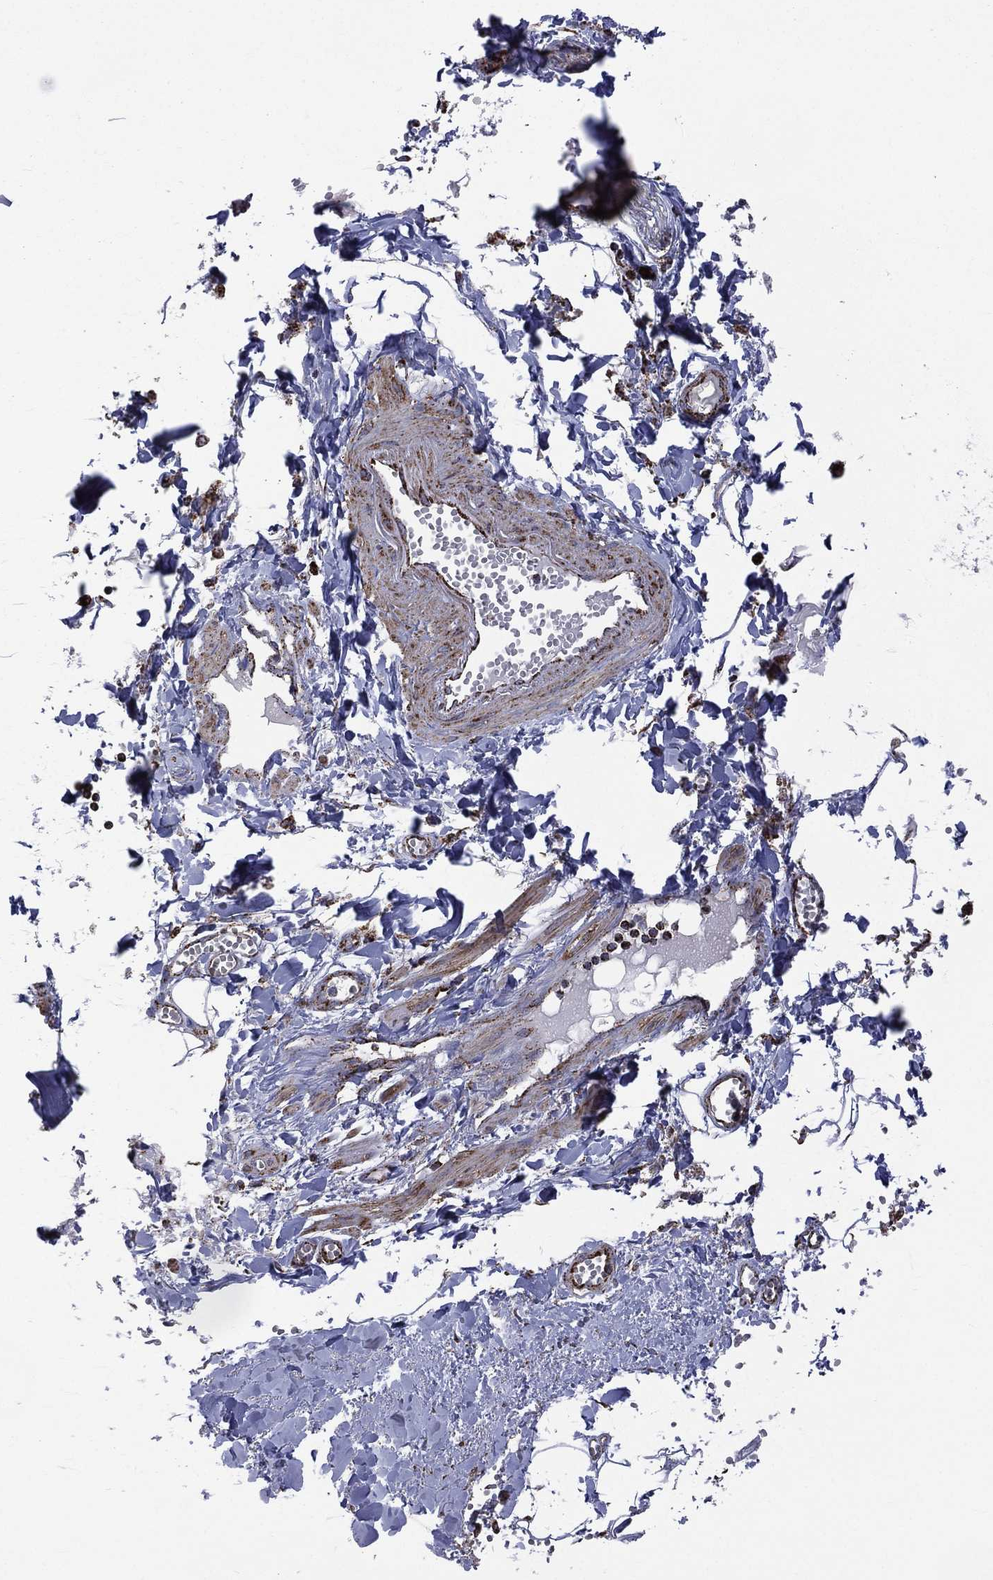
{"staining": {"intensity": "negative", "quantity": "none", "location": "none"}, "tissue": "adipose tissue", "cell_type": "Adipocytes", "image_type": "normal", "snomed": [{"axis": "morphology", "description": "Normal tissue, NOS"}, {"axis": "morphology", "description": "Squamous cell carcinoma, NOS"}, {"axis": "topography", "description": "Cartilage tissue"}, {"axis": "topography", "description": "Lung"}], "caption": "Unremarkable adipose tissue was stained to show a protein in brown. There is no significant positivity in adipocytes.", "gene": "GOT2", "patient": {"sex": "male", "age": 66}}